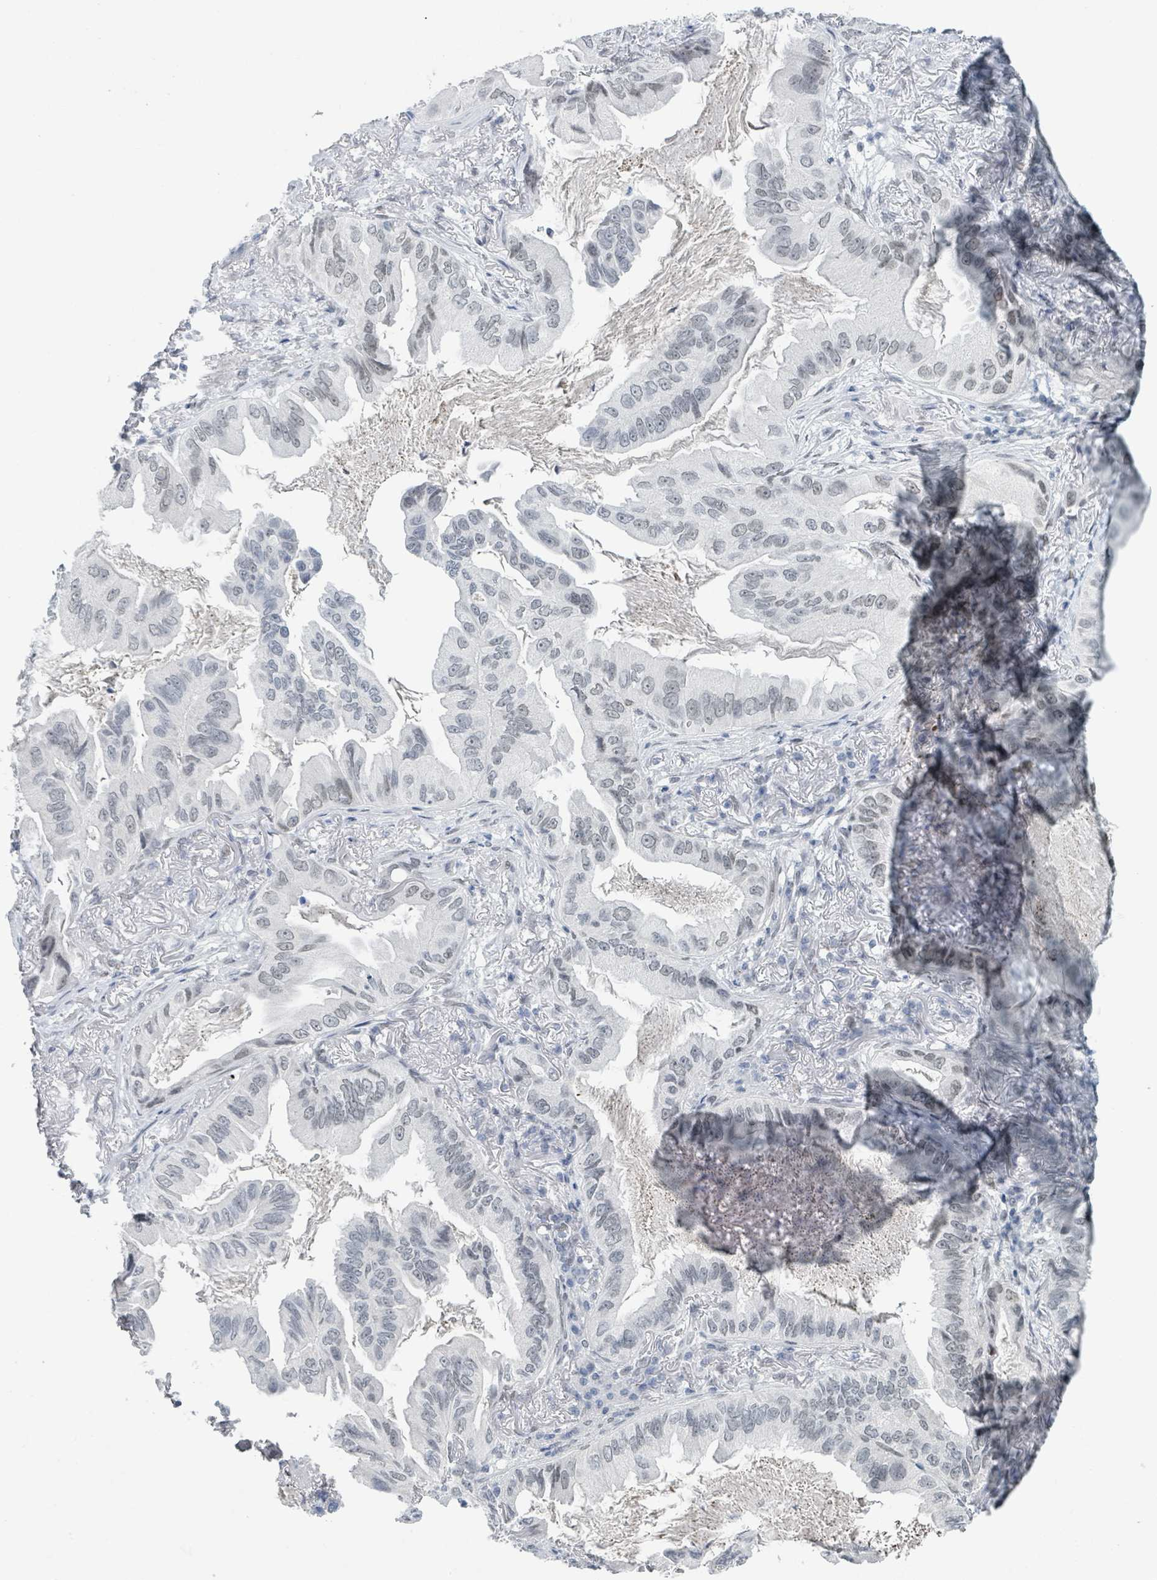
{"staining": {"intensity": "negative", "quantity": "none", "location": "none"}, "tissue": "lung cancer", "cell_type": "Tumor cells", "image_type": "cancer", "snomed": [{"axis": "morphology", "description": "Adenocarcinoma, NOS"}, {"axis": "topography", "description": "Lung"}], "caption": "Tumor cells show no significant expression in lung cancer (adenocarcinoma).", "gene": "EHMT2", "patient": {"sex": "female", "age": 69}}